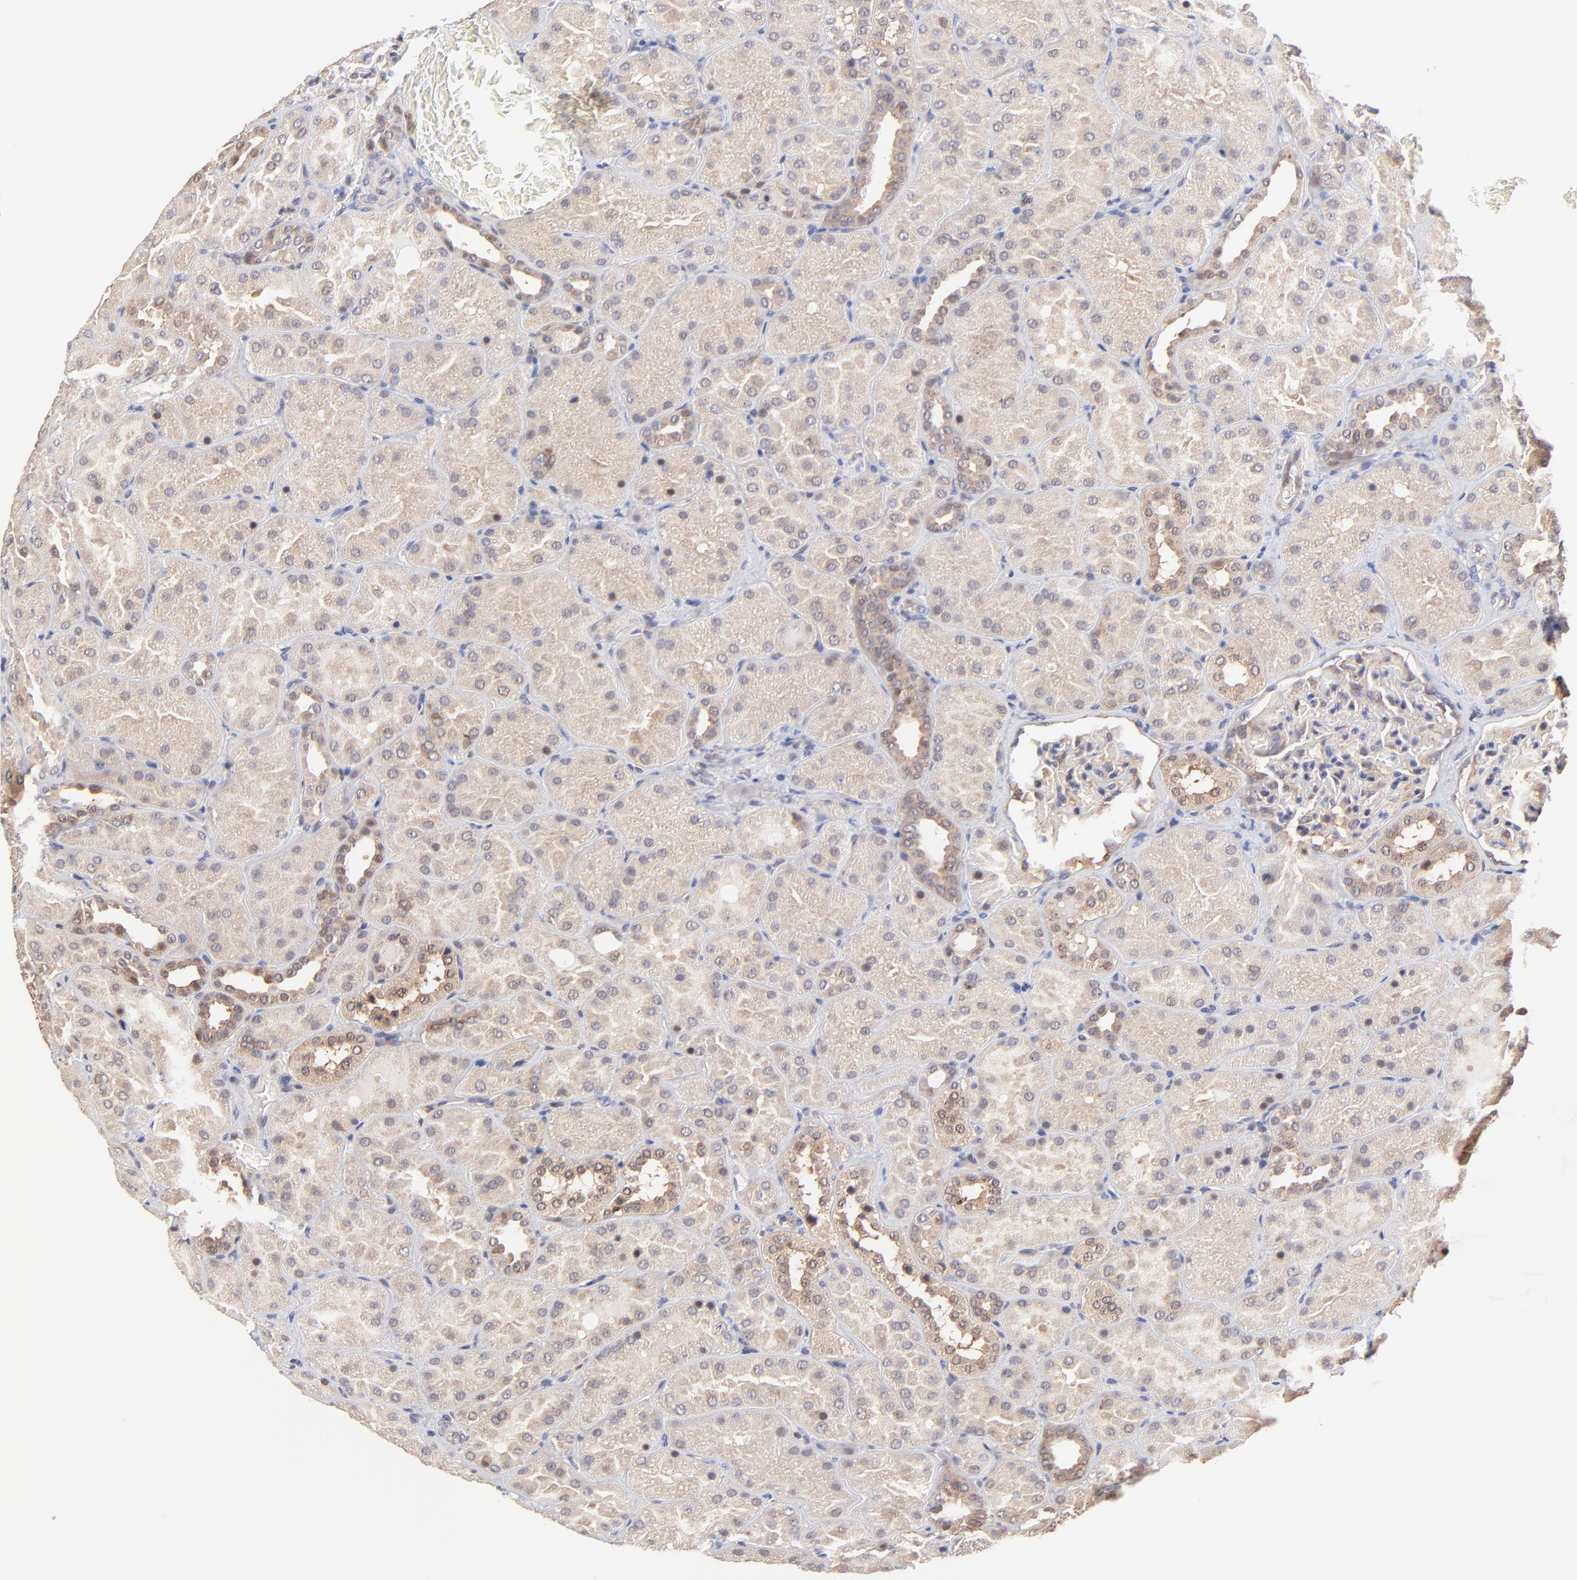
{"staining": {"intensity": "weak", "quantity": "25%-75%", "location": "cytoplasmic/membranous"}, "tissue": "kidney", "cell_type": "Cells in glomeruli", "image_type": "normal", "snomed": [{"axis": "morphology", "description": "Normal tissue, NOS"}, {"axis": "topography", "description": "Kidney"}], "caption": "IHC photomicrograph of normal kidney stained for a protein (brown), which shows low levels of weak cytoplasmic/membranous staining in about 25%-75% of cells in glomeruli.", "gene": "PSMA6", "patient": {"sex": "male", "age": 28}}